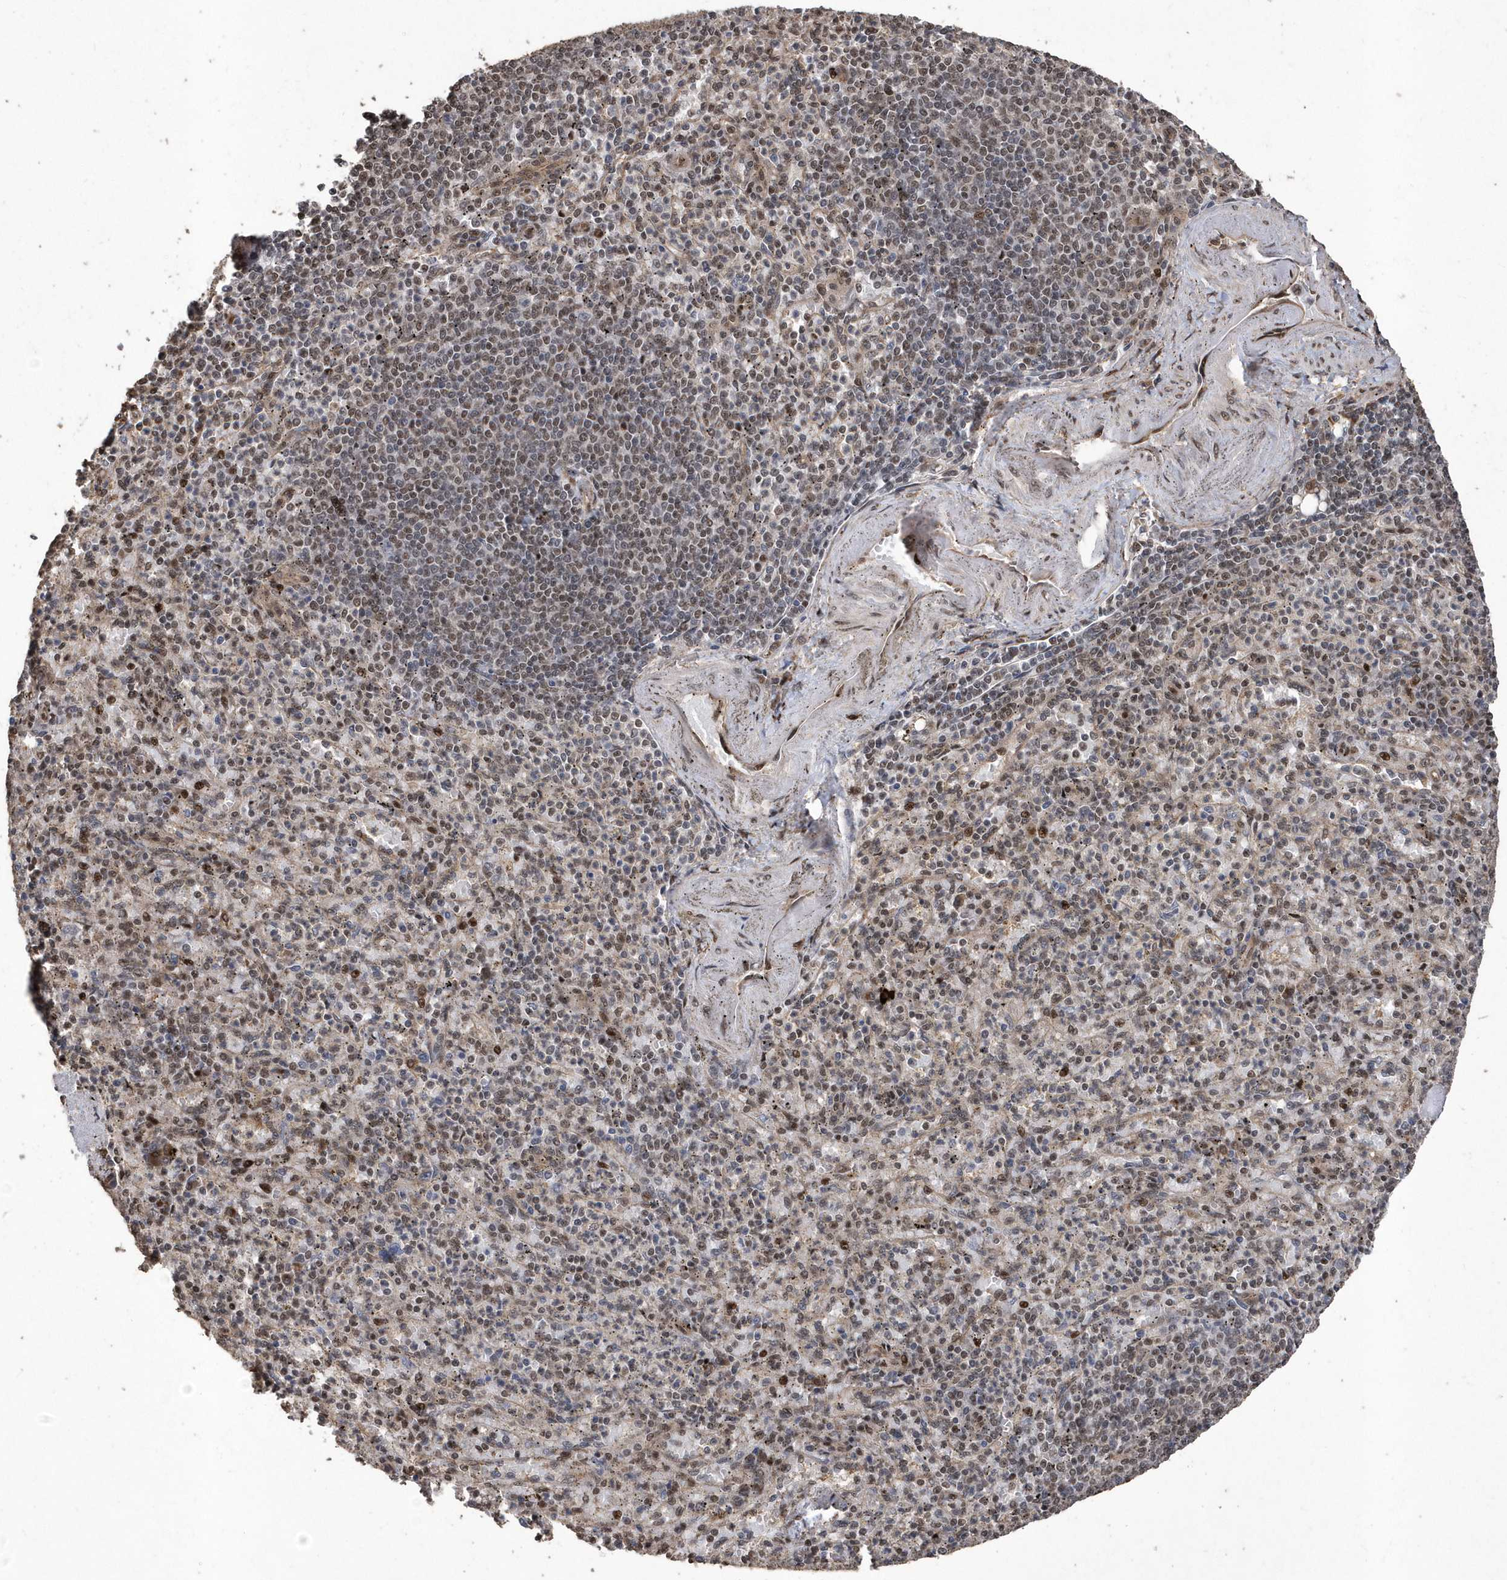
{"staining": {"intensity": "moderate", "quantity": "<25%", "location": "nuclear"}, "tissue": "spleen", "cell_type": "Cells in red pulp", "image_type": "normal", "snomed": [{"axis": "morphology", "description": "Normal tissue, NOS"}, {"axis": "topography", "description": "Spleen"}], "caption": "A brown stain labels moderate nuclear expression of a protein in cells in red pulp of benign human spleen. The protein is shown in brown color, while the nuclei are stained blue.", "gene": "INTS12", "patient": {"sex": "female", "age": 74}}